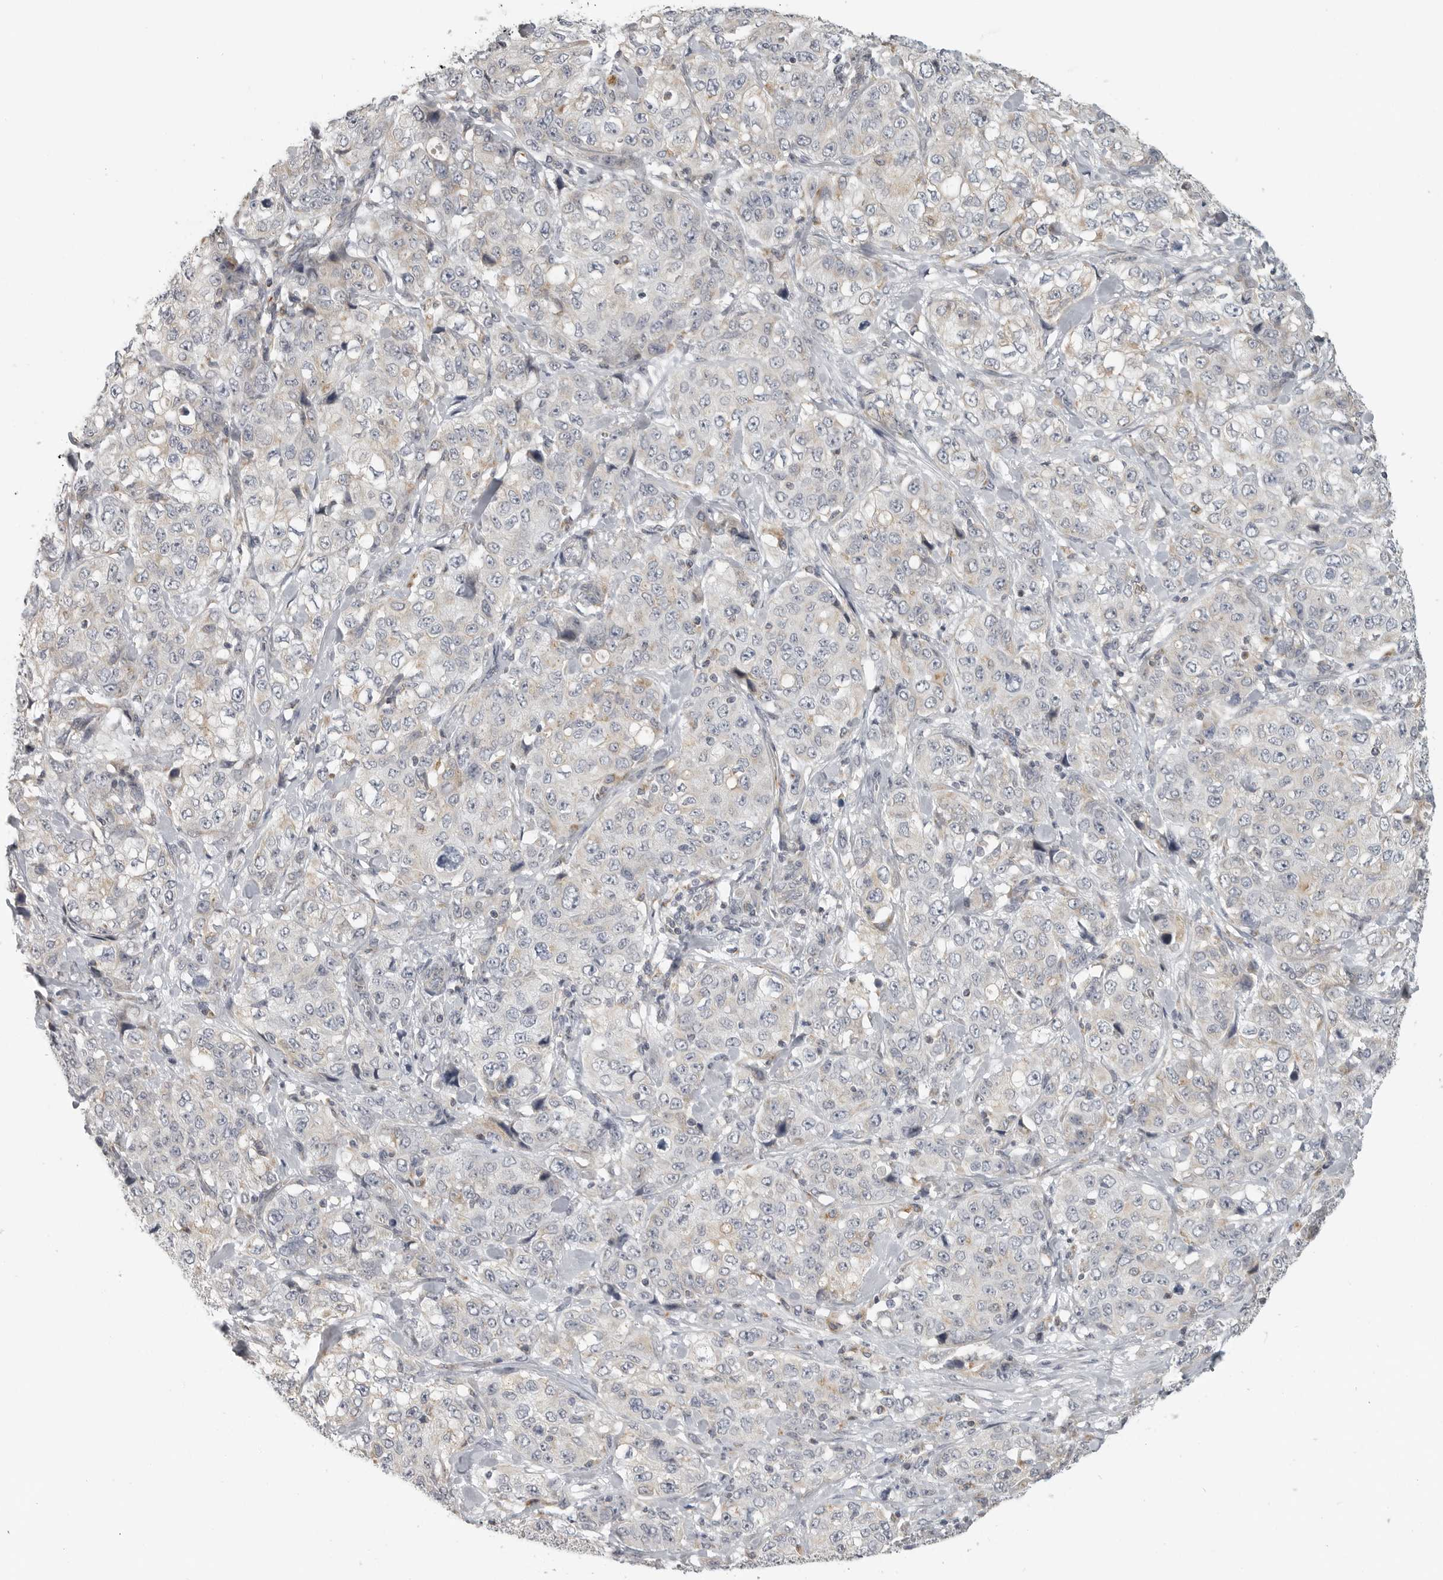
{"staining": {"intensity": "negative", "quantity": "none", "location": "none"}, "tissue": "stomach cancer", "cell_type": "Tumor cells", "image_type": "cancer", "snomed": [{"axis": "morphology", "description": "Adenocarcinoma, NOS"}, {"axis": "topography", "description": "Stomach"}], "caption": "A high-resolution micrograph shows immunohistochemistry staining of stomach cancer (adenocarcinoma), which reveals no significant positivity in tumor cells.", "gene": "RXFP3", "patient": {"sex": "male", "age": 48}}